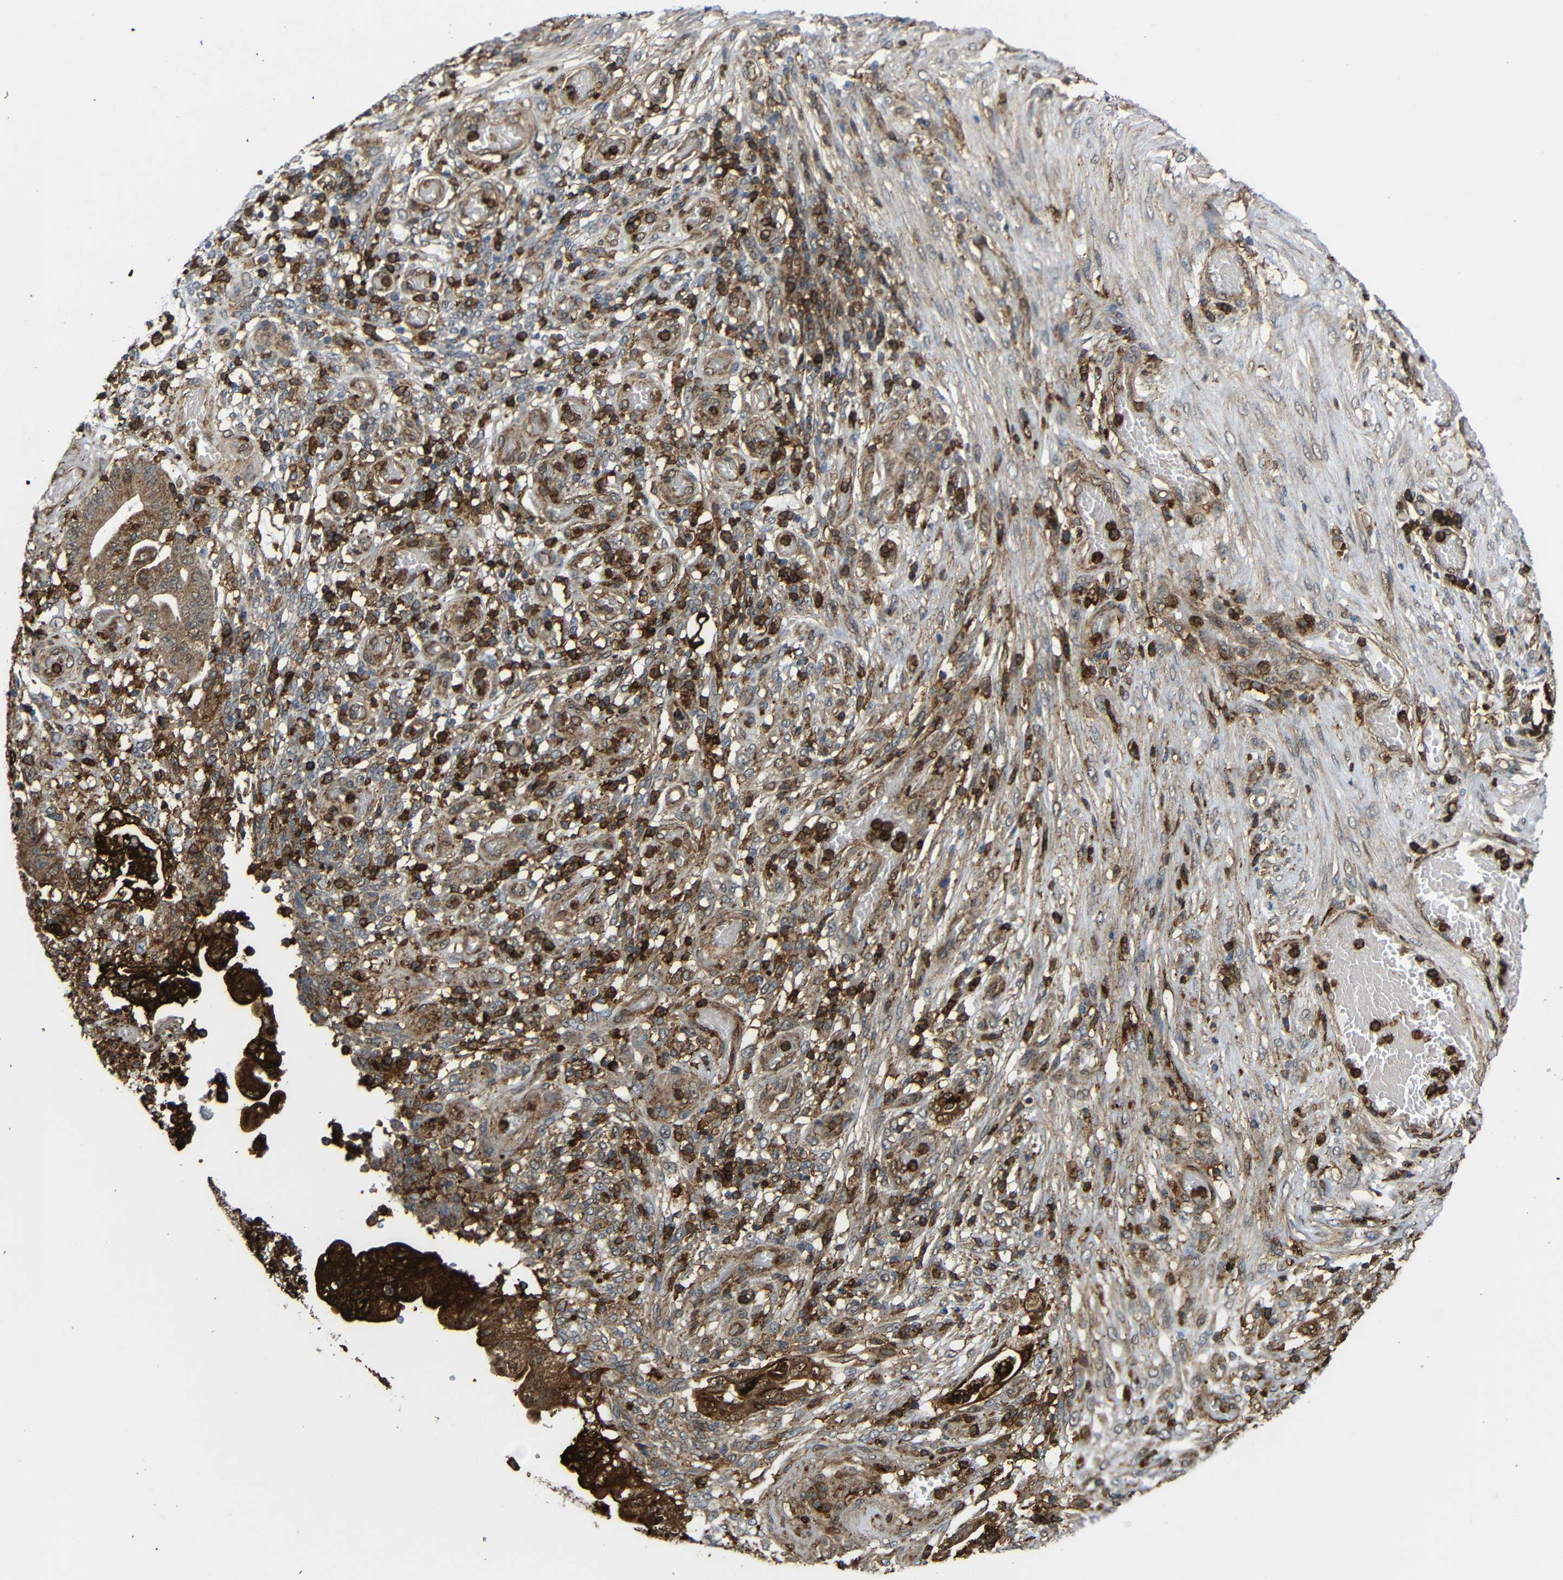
{"staining": {"intensity": "moderate", "quantity": ">75%", "location": "cytoplasmic/membranous"}, "tissue": "stomach cancer", "cell_type": "Tumor cells", "image_type": "cancer", "snomed": [{"axis": "morphology", "description": "Adenocarcinoma, NOS"}, {"axis": "topography", "description": "Stomach"}], "caption": "Human stomach cancer stained for a protein (brown) reveals moderate cytoplasmic/membranous positive staining in about >75% of tumor cells.", "gene": "C1GALT1", "patient": {"sex": "female", "age": 73}}